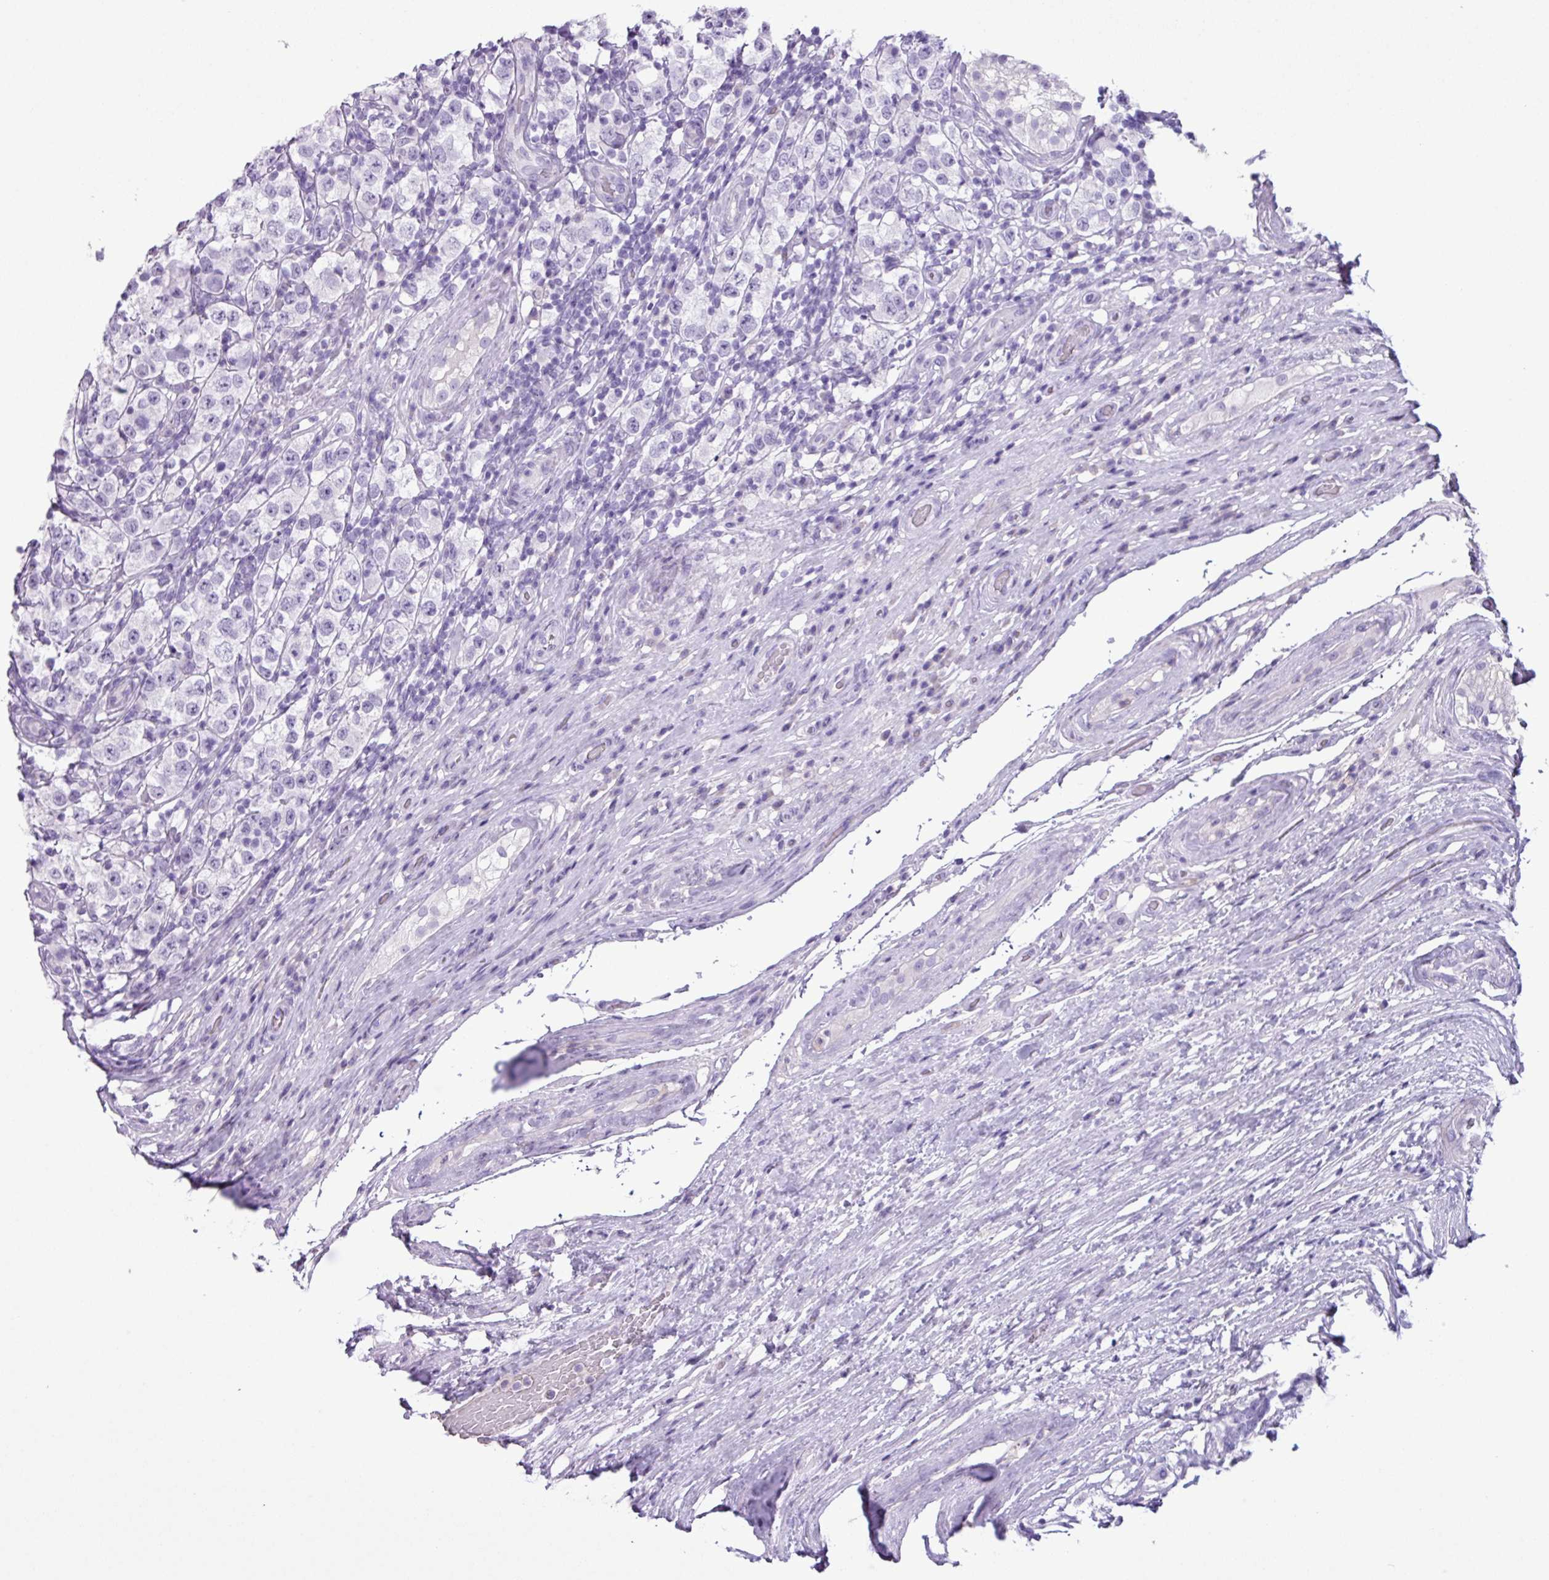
{"staining": {"intensity": "negative", "quantity": "none", "location": "none"}, "tissue": "testis cancer", "cell_type": "Tumor cells", "image_type": "cancer", "snomed": [{"axis": "morphology", "description": "Seminoma, NOS"}, {"axis": "morphology", "description": "Carcinoma, Embryonal, NOS"}, {"axis": "topography", "description": "Testis"}], "caption": "Embryonal carcinoma (testis) was stained to show a protein in brown. There is no significant positivity in tumor cells. (Stains: DAB immunohistochemistry (IHC) with hematoxylin counter stain, Microscopy: brightfield microscopy at high magnification).", "gene": "CYSTM1", "patient": {"sex": "male", "age": 41}}